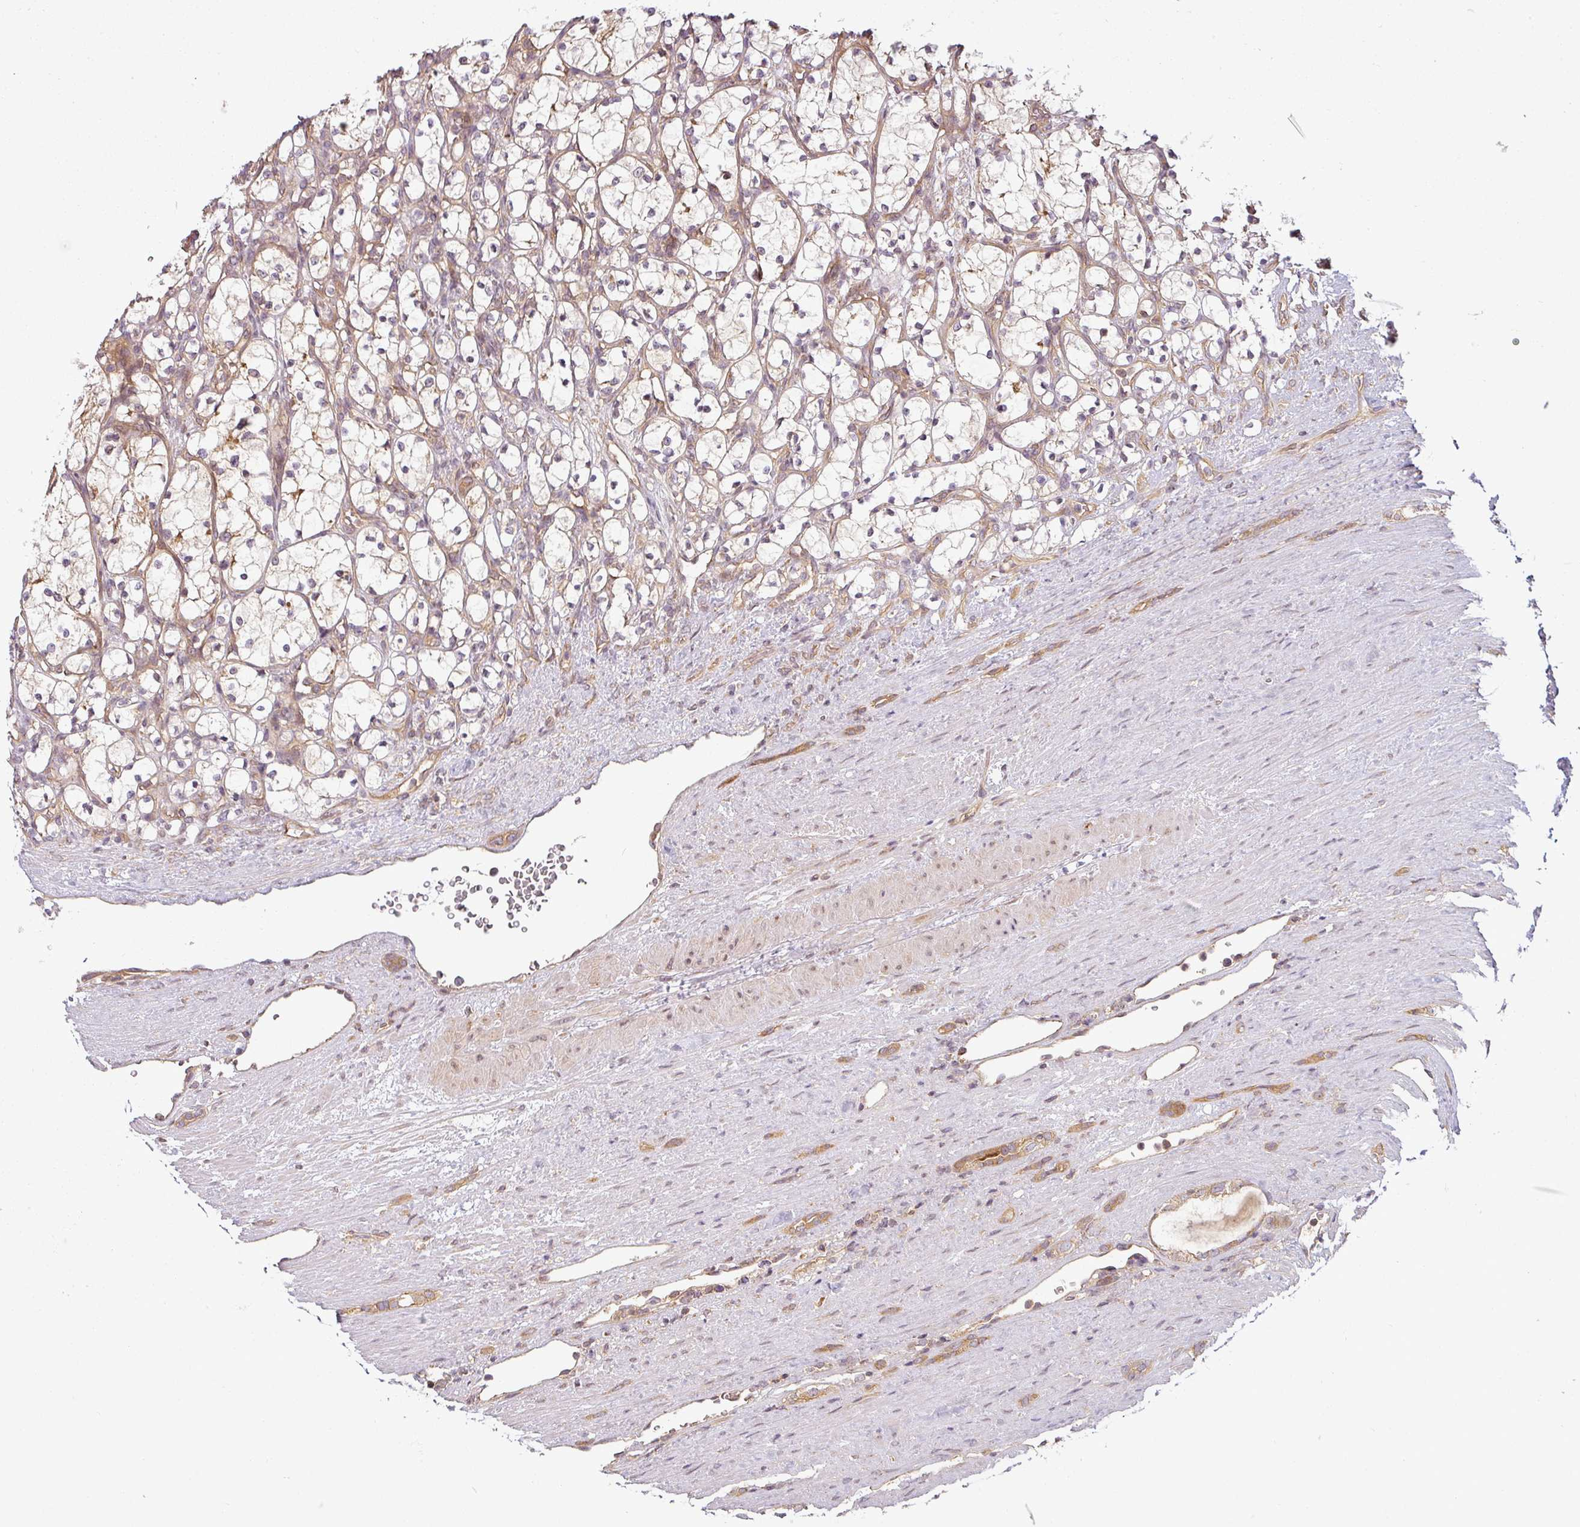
{"staining": {"intensity": "weak", "quantity": "25%-75%", "location": "cytoplasmic/membranous"}, "tissue": "renal cancer", "cell_type": "Tumor cells", "image_type": "cancer", "snomed": [{"axis": "morphology", "description": "Adenocarcinoma, NOS"}, {"axis": "topography", "description": "Kidney"}], "caption": "High-magnification brightfield microscopy of renal cancer (adenocarcinoma) stained with DAB (3,3'-diaminobenzidine) (brown) and counterstained with hematoxylin (blue). tumor cells exhibit weak cytoplasmic/membranous expression is appreciated in about25%-75% of cells. Nuclei are stained in blue.", "gene": "RNF31", "patient": {"sex": "female", "age": 69}}